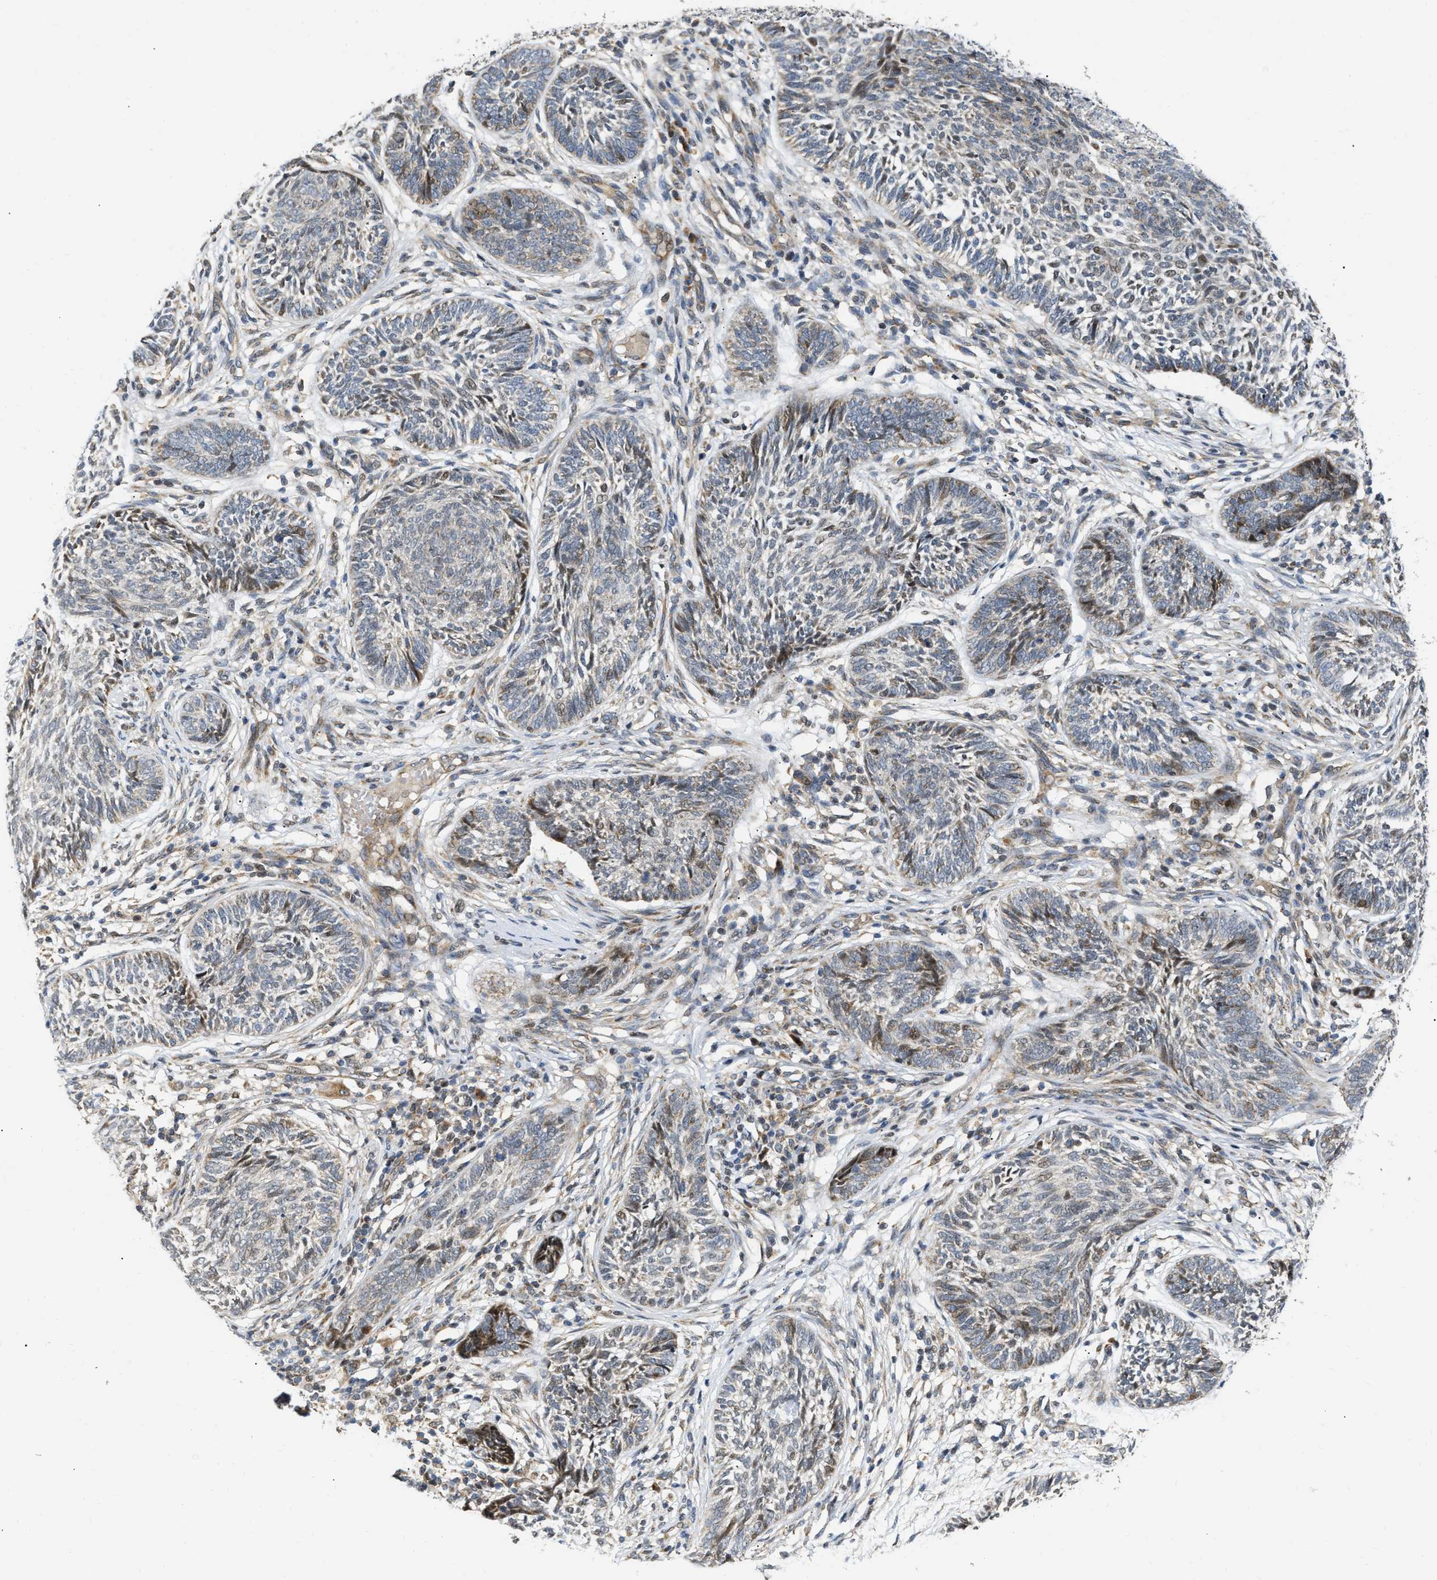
{"staining": {"intensity": "moderate", "quantity": "<25%", "location": "cytoplasmic/membranous,nuclear"}, "tissue": "skin cancer", "cell_type": "Tumor cells", "image_type": "cancer", "snomed": [{"axis": "morphology", "description": "Papilloma, NOS"}, {"axis": "morphology", "description": "Basal cell carcinoma"}, {"axis": "topography", "description": "Skin"}], "caption": "This micrograph reveals immunohistochemistry staining of human skin cancer (basal cell carcinoma), with low moderate cytoplasmic/membranous and nuclear staining in approximately <25% of tumor cells.", "gene": "DEPTOR", "patient": {"sex": "male", "age": 87}}